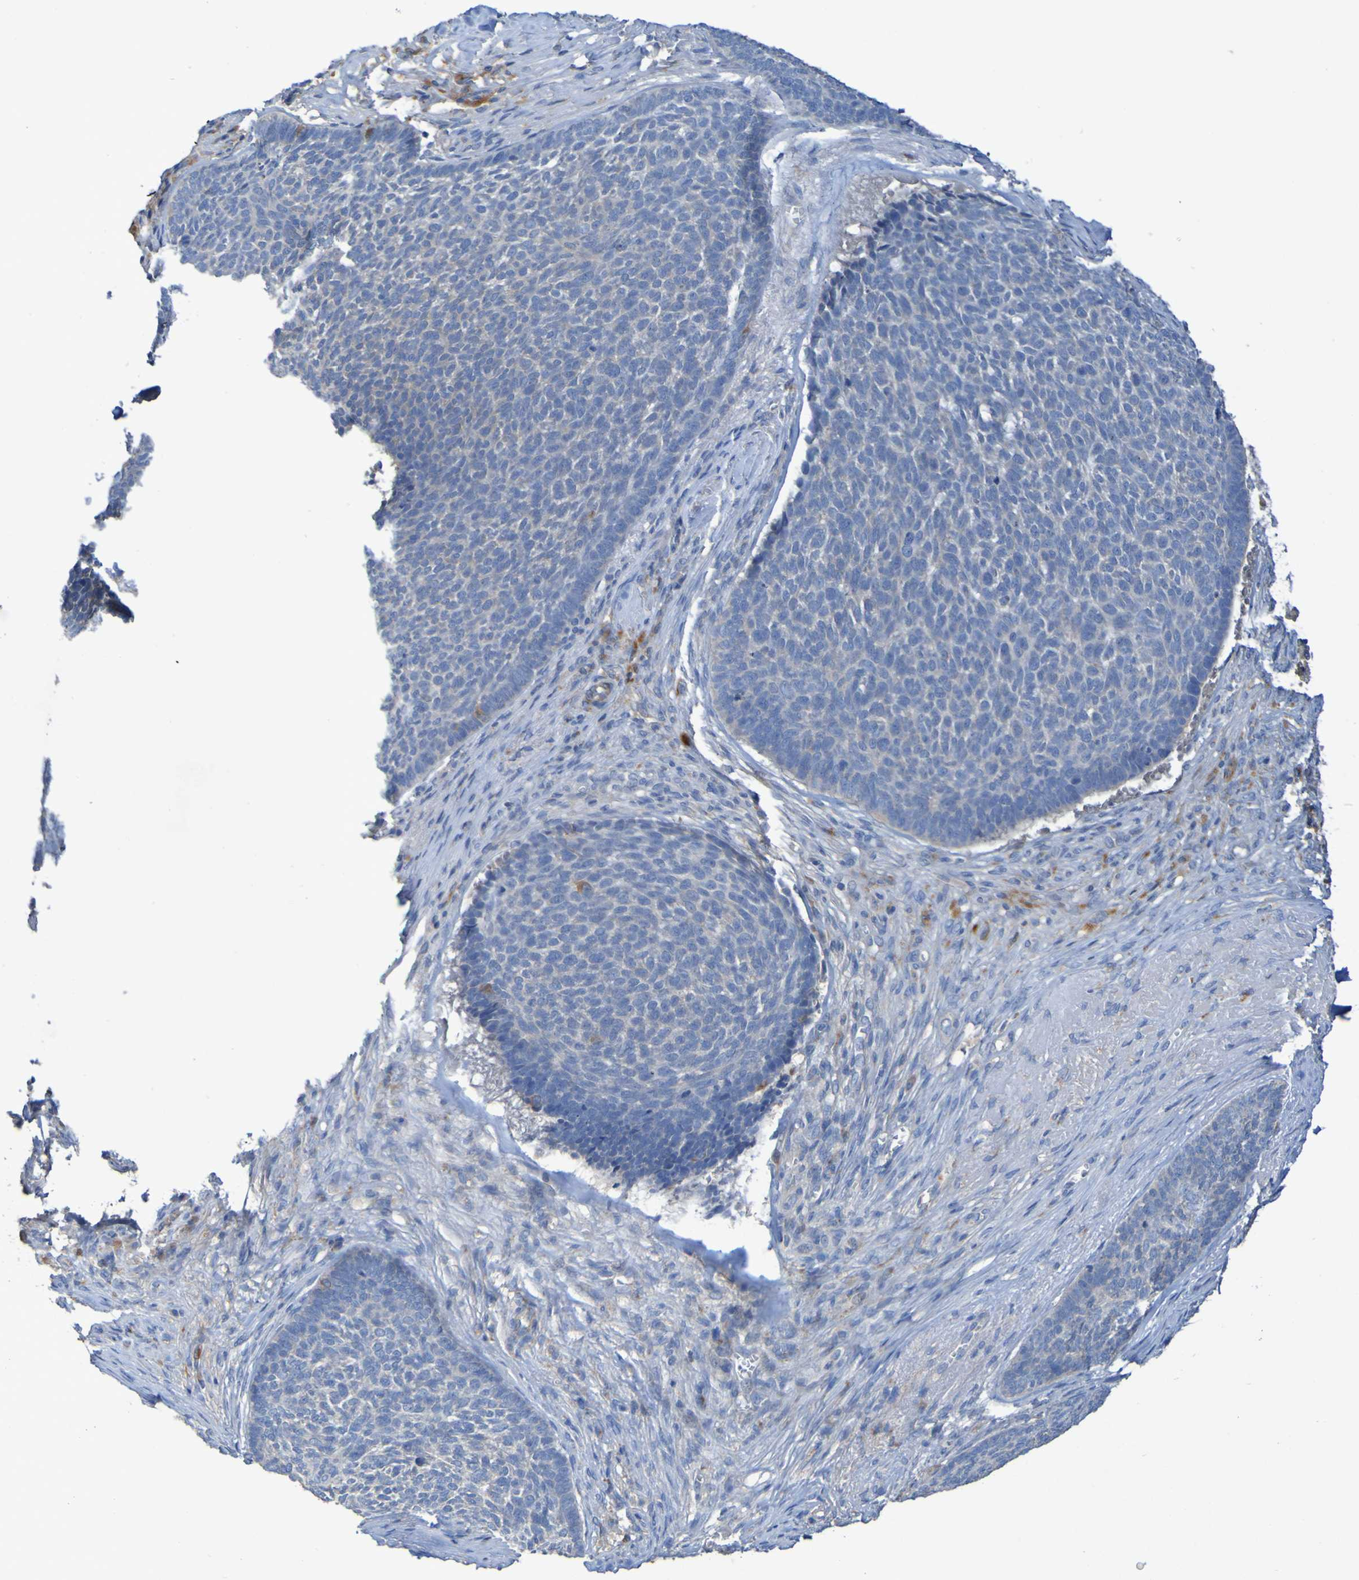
{"staining": {"intensity": "negative", "quantity": "none", "location": "none"}, "tissue": "skin cancer", "cell_type": "Tumor cells", "image_type": "cancer", "snomed": [{"axis": "morphology", "description": "Basal cell carcinoma"}, {"axis": "topography", "description": "Skin"}], "caption": "Immunohistochemistry histopathology image of skin basal cell carcinoma stained for a protein (brown), which displays no positivity in tumor cells. The staining was performed using DAB to visualize the protein expression in brown, while the nuclei were stained in blue with hematoxylin (Magnification: 20x).", "gene": "ARHGEF16", "patient": {"sex": "male", "age": 84}}